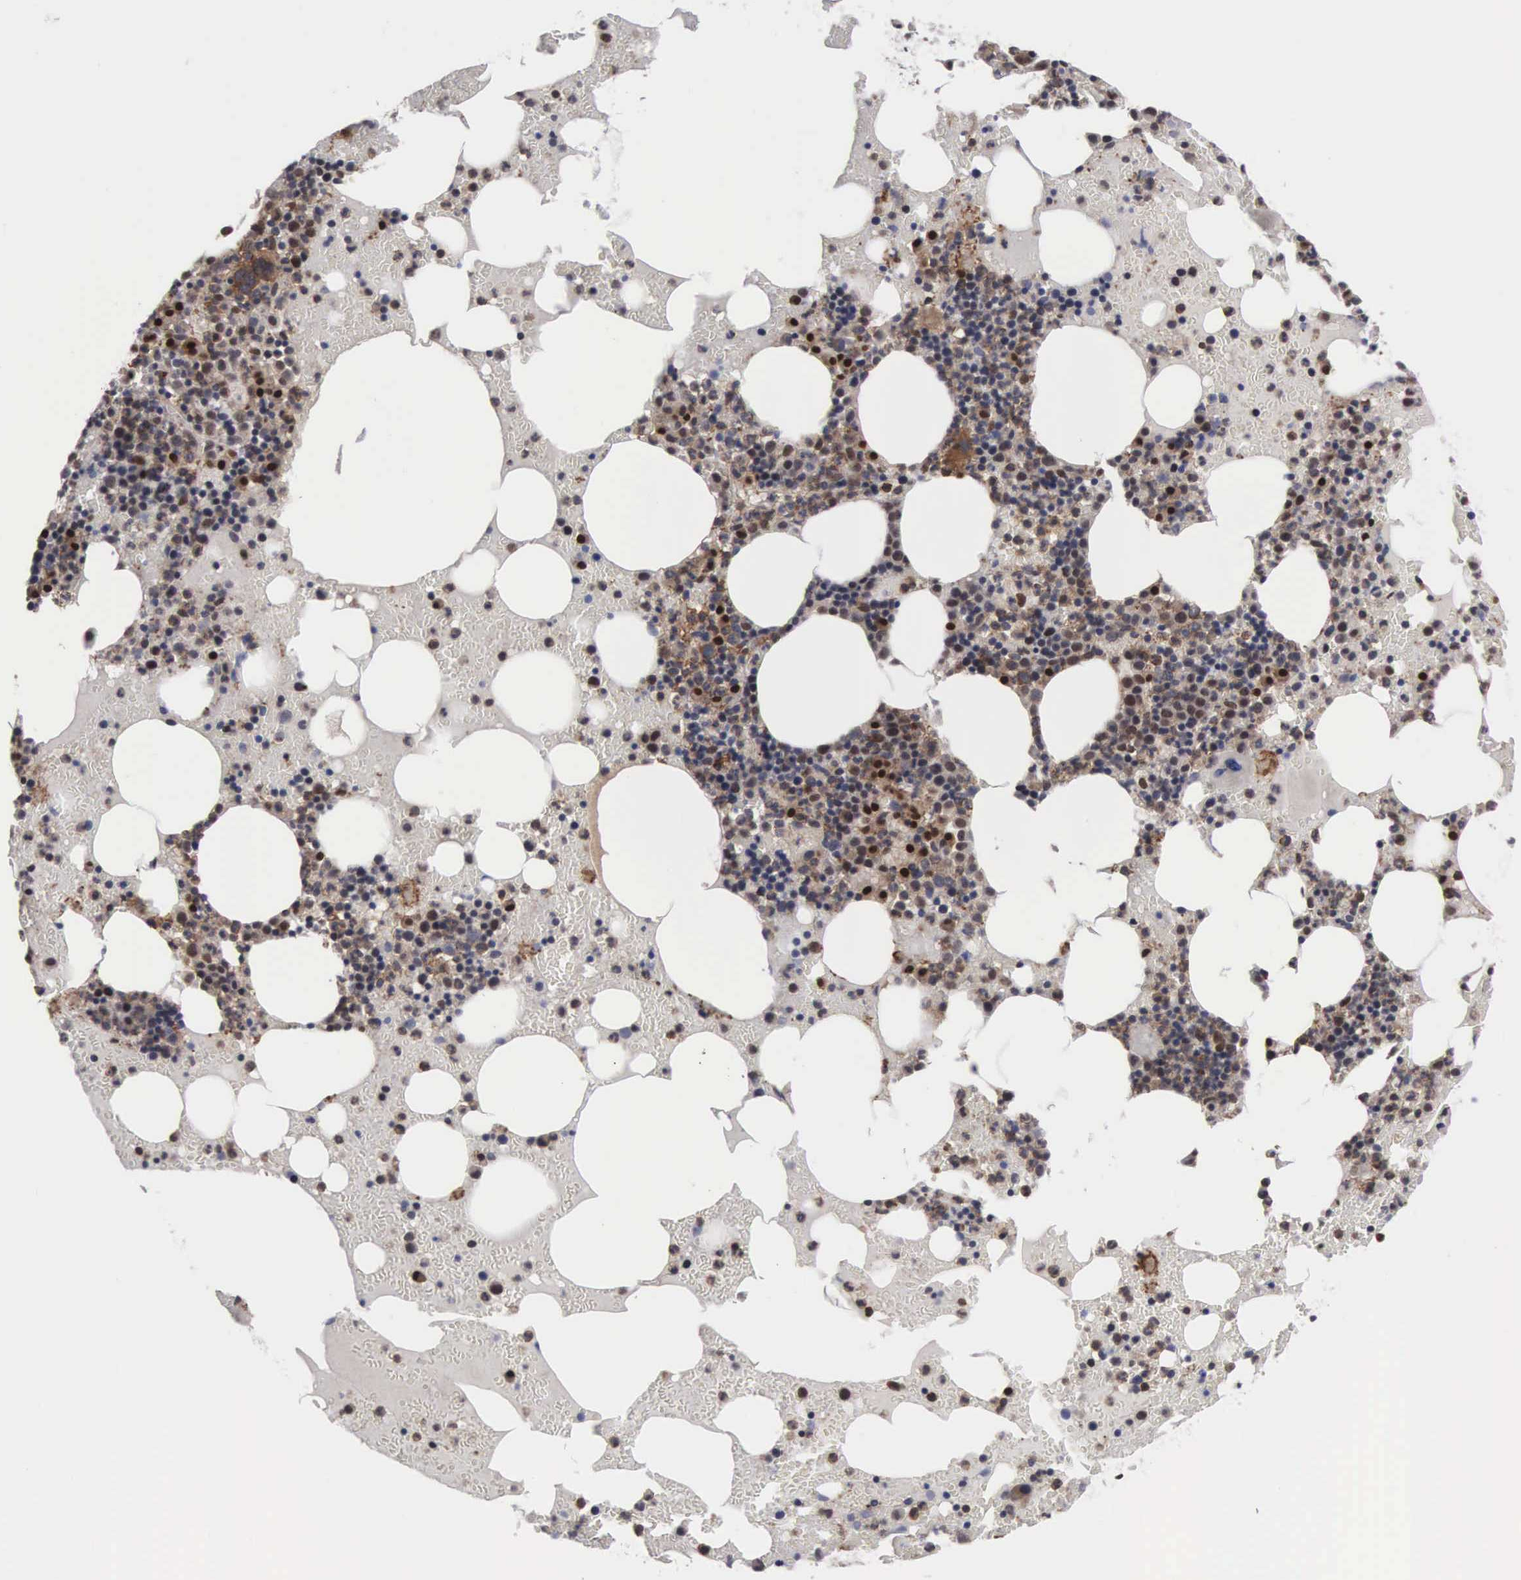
{"staining": {"intensity": "strong", "quantity": "25%-75%", "location": "cytoplasmic/membranous,nuclear"}, "tissue": "bone marrow", "cell_type": "Hematopoietic cells", "image_type": "normal", "snomed": [{"axis": "morphology", "description": "Normal tissue, NOS"}, {"axis": "topography", "description": "Bone marrow"}], "caption": "An immunohistochemistry photomicrograph of normal tissue is shown. Protein staining in brown shows strong cytoplasmic/membranous,nuclear positivity in bone marrow within hematopoietic cells.", "gene": "TRMT5", "patient": {"sex": "female", "age": 72}}